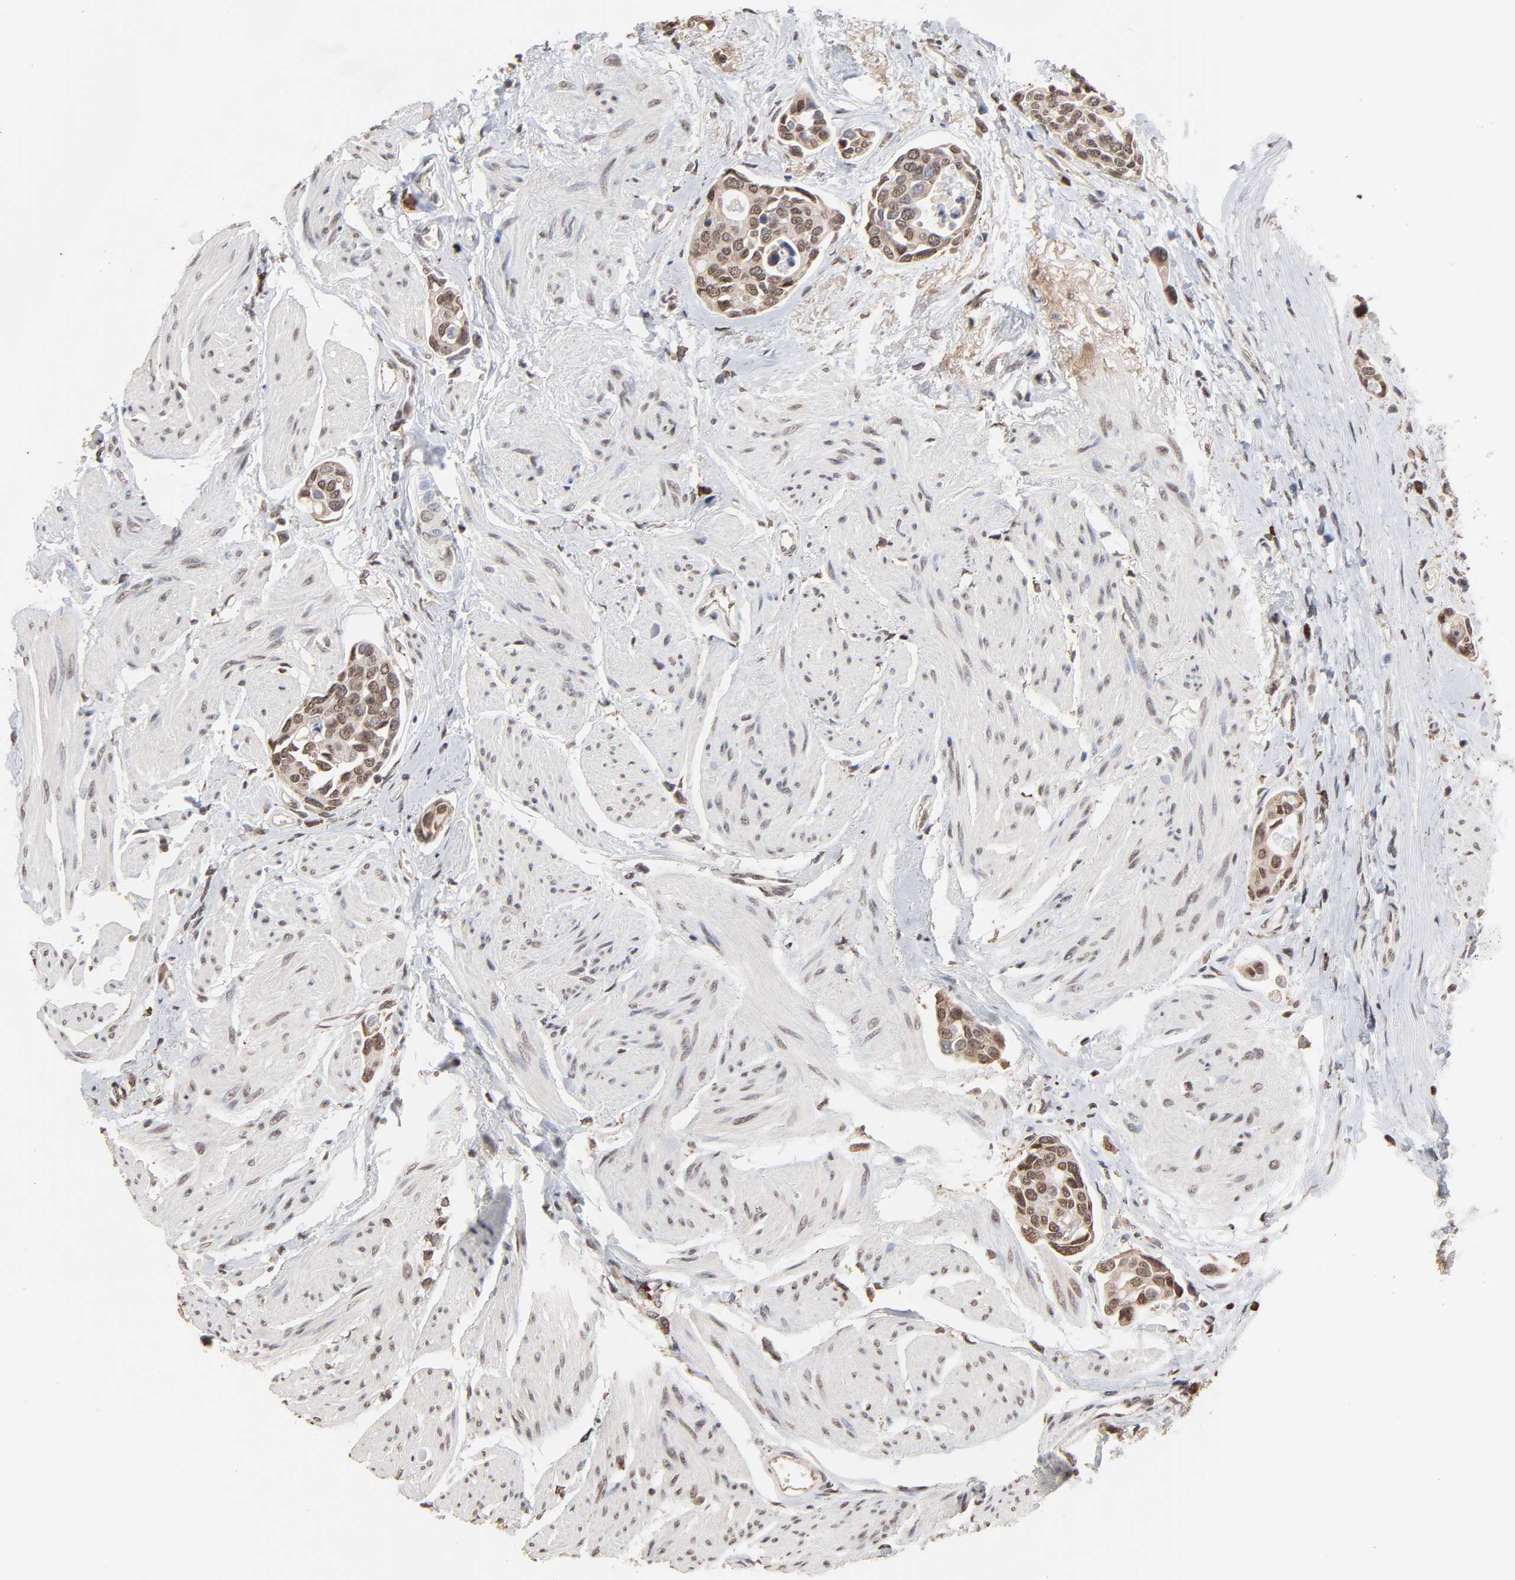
{"staining": {"intensity": "moderate", "quantity": ">75%", "location": "cytoplasmic/membranous"}, "tissue": "urothelial cancer", "cell_type": "Tumor cells", "image_type": "cancer", "snomed": [{"axis": "morphology", "description": "Urothelial carcinoma, High grade"}, {"axis": "topography", "description": "Urinary bladder"}], "caption": "Brown immunohistochemical staining in urothelial cancer demonstrates moderate cytoplasmic/membranous positivity in about >75% of tumor cells. Ihc stains the protein of interest in brown and the nuclei are stained blue.", "gene": "CHM", "patient": {"sex": "male", "age": 78}}